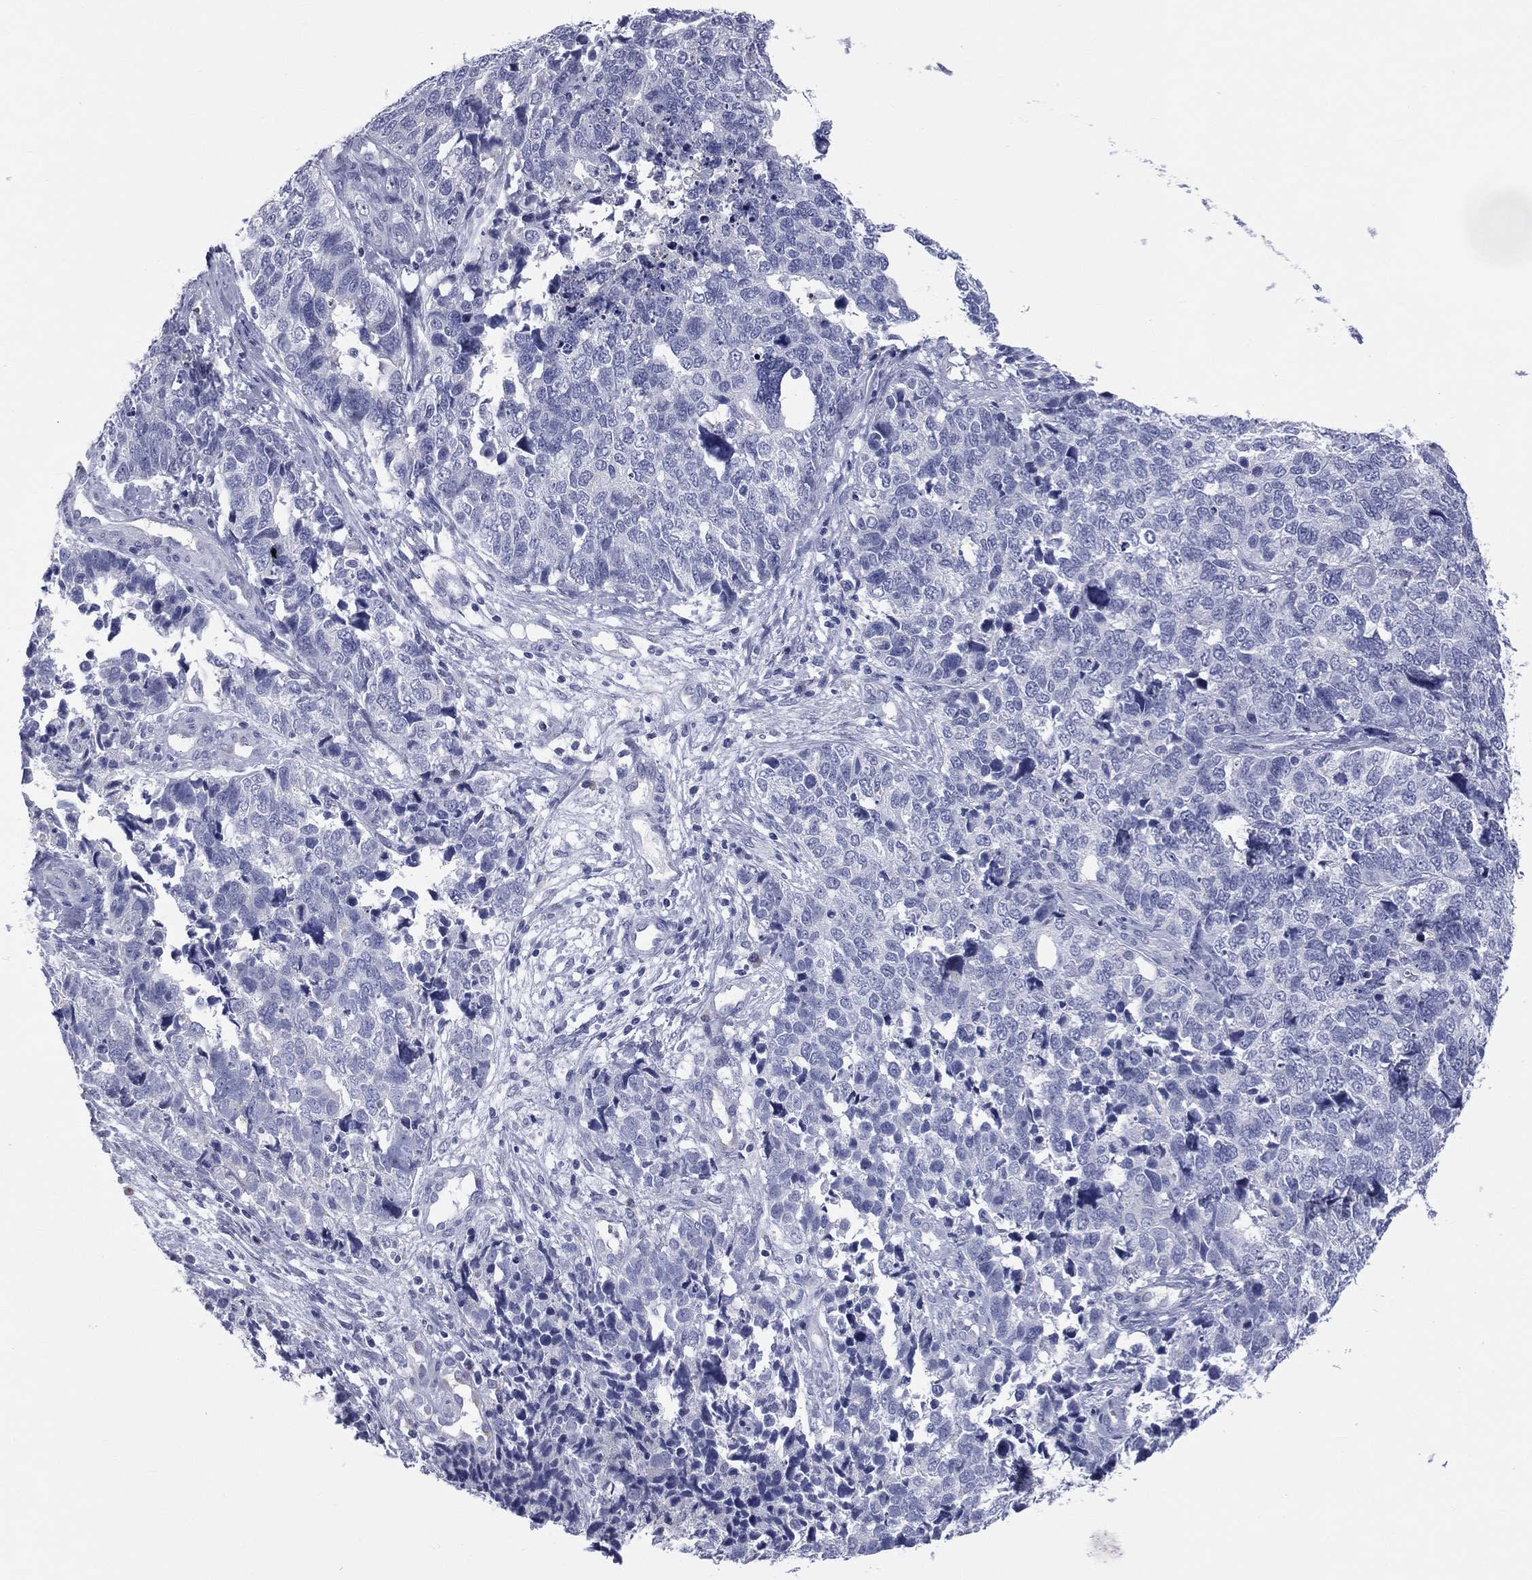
{"staining": {"intensity": "negative", "quantity": "none", "location": "none"}, "tissue": "cervical cancer", "cell_type": "Tumor cells", "image_type": "cancer", "snomed": [{"axis": "morphology", "description": "Squamous cell carcinoma, NOS"}, {"axis": "topography", "description": "Cervix"}], "caption": "There is no significant staining in tumor cells of cervical cancer (squamous cell carcinoma).", "gene": "MLN", "patient": {"sex": "female", "age": 63}}